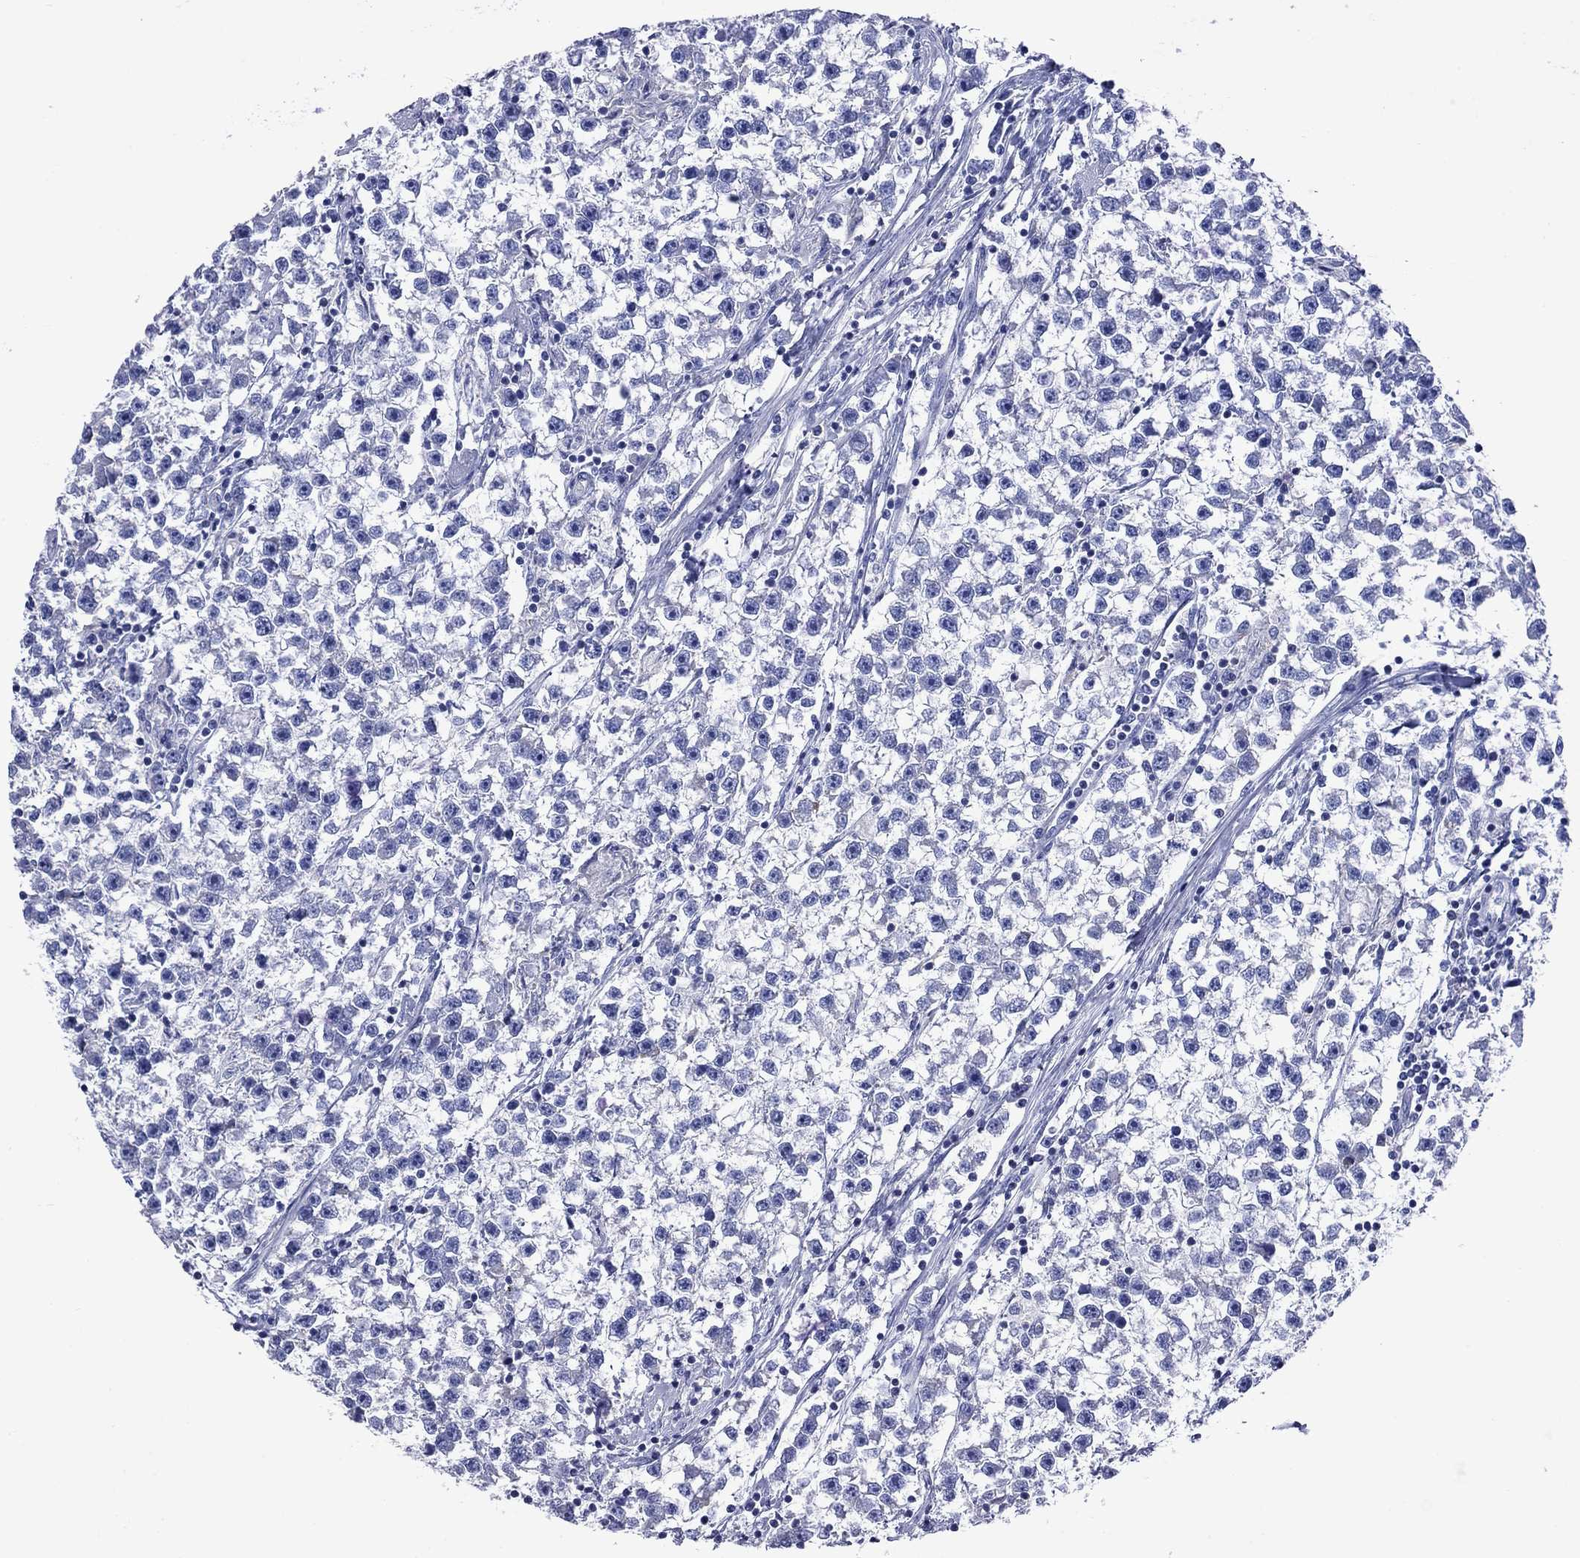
{"staining": {"intensity": "negative", "quantity": "none", "location": "none"}, "tissue": "testis cancer", "cell_type": "Tumor cells", "image_type": "cancer", "snomed": [{"axis": "morphology", "description": "Seminoma, NOS"}, {"axis": "topography", "description": "Testis"}], "caption": "Immunohistochemistry (IHC) histopathology image of neoplastic tissue: seminoma (testis) stained with DAB (3,3'-diaminobenzidine) demonstrates no significant protein expression in tumor cells.", "gene": "ACADSB", "patient": {"sex": "male", "age": 59}}